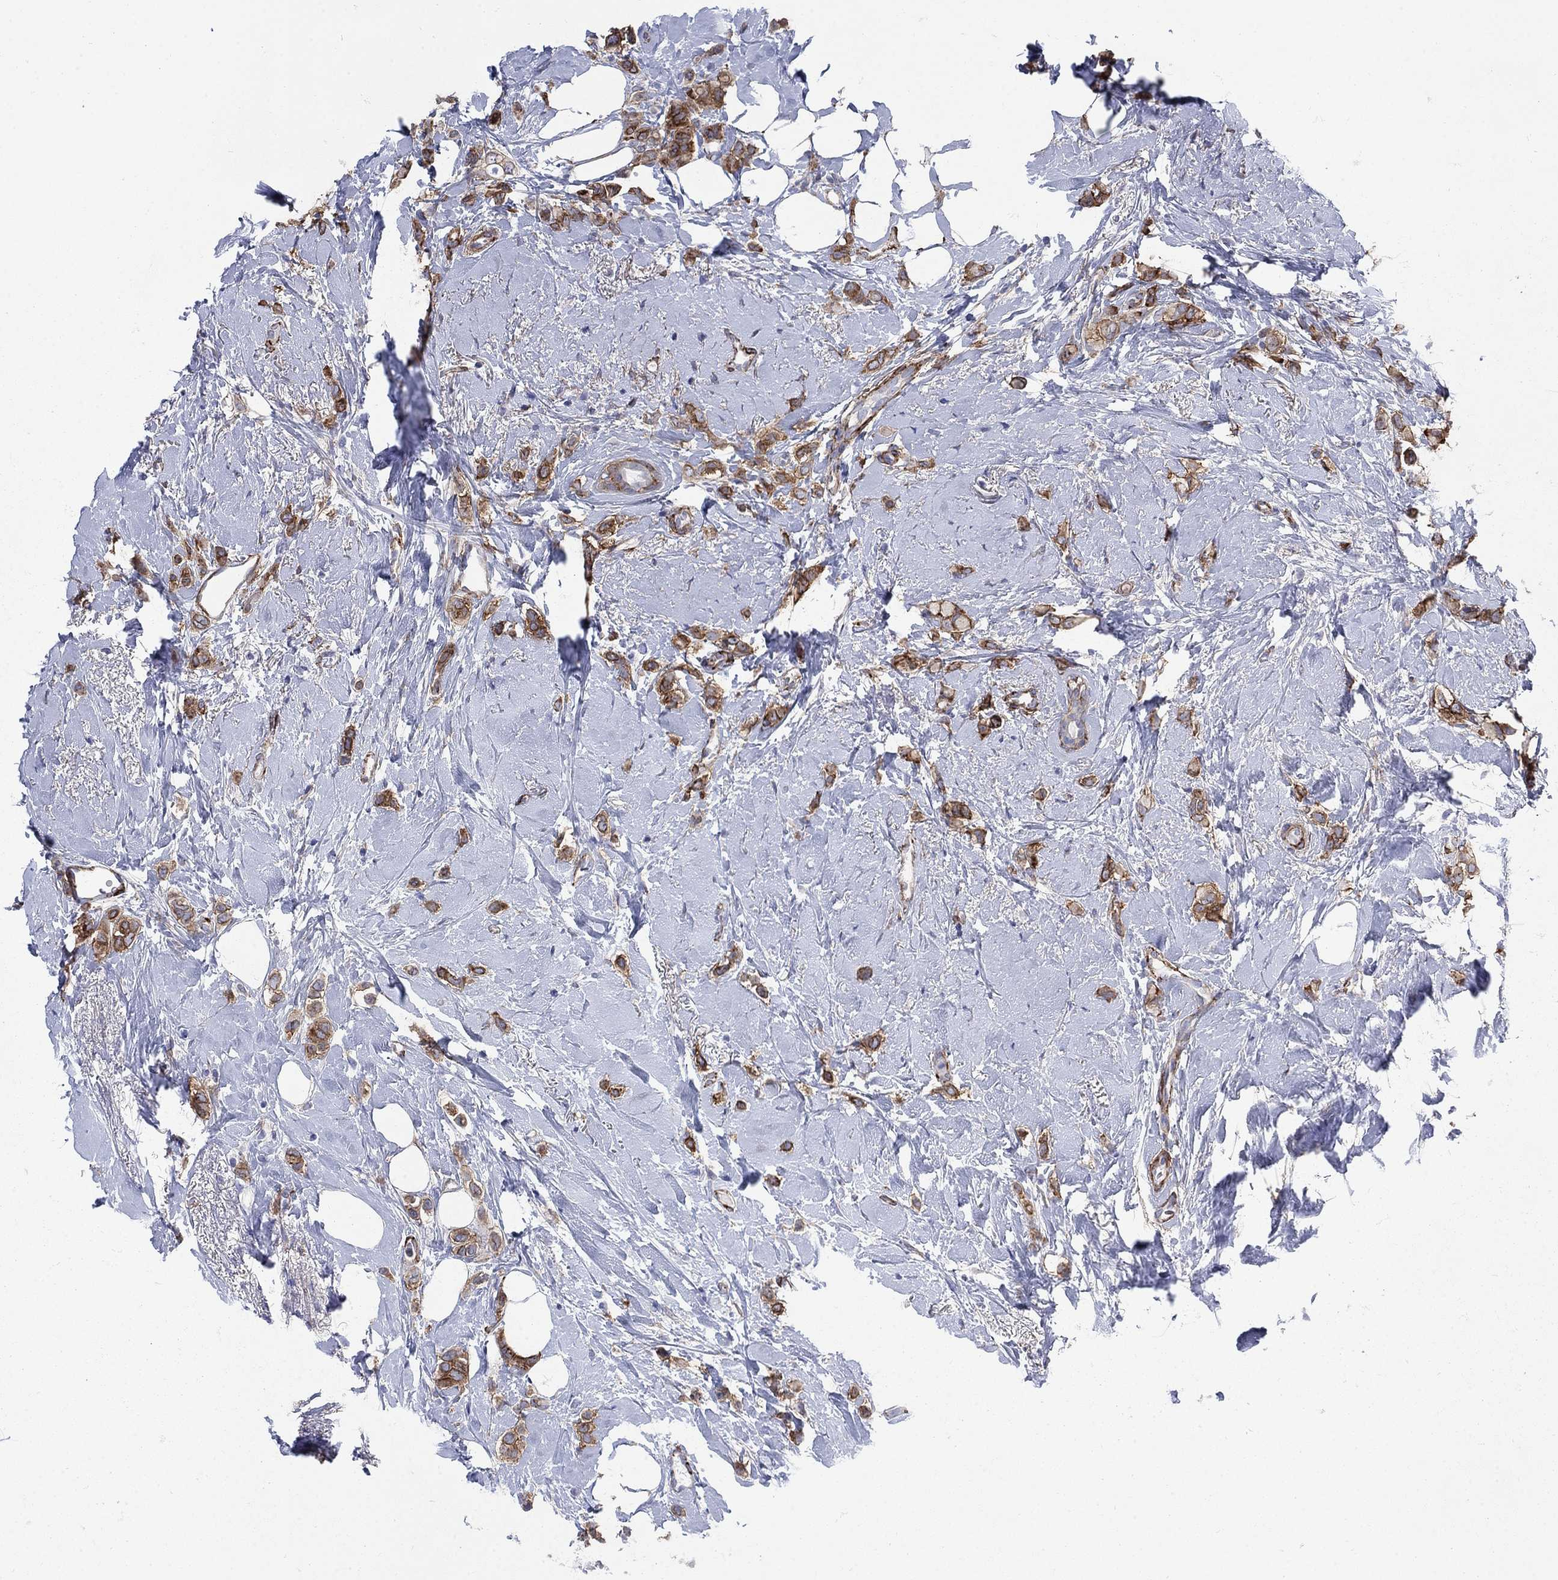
{"staining": {"intensity": "strong", "quantity": "<25%", "location": "cytoplasmic/membranous"}, "tissue": "breast cancer", "cell_type": "Tumor cells", "image_type": "cancer", "snomed": [{"axis": "morphology", "description": "Lobular carcinoma"}, {"axis": "topography", "description": "Breast"}], "caption": "The micrograph demonstrates a brown stain indicating the presence of a protein in the cytoplasmic/membranous of tumor cells in lobular carcinoma (breast).", "gene": "SEPTIN8", "patient": {"sex": "female", "age": 66}}